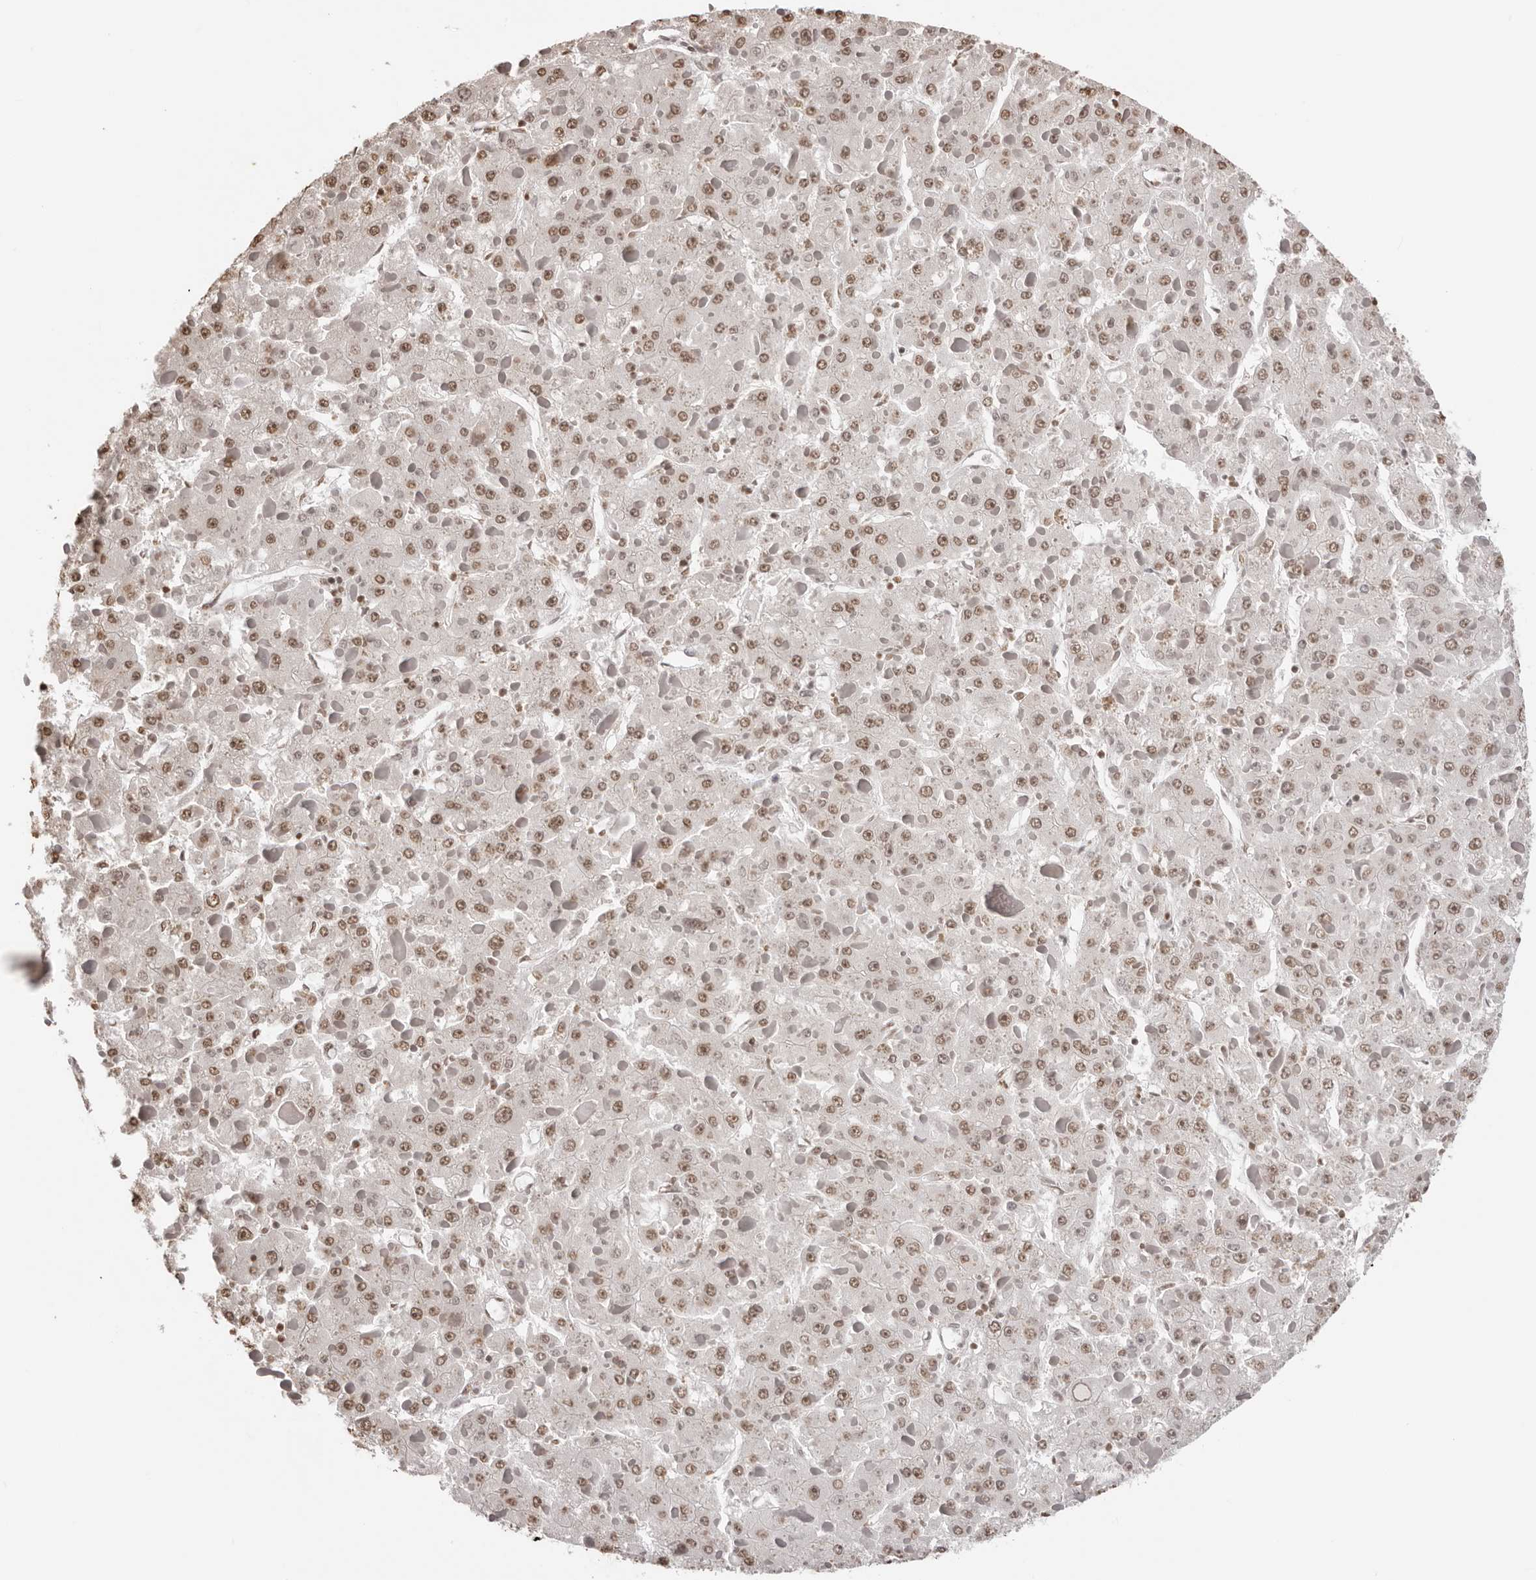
{"staining": {"intensity": "moderate", "quantity": ">75%", "location": "nuclear"}, "tissue": "liver cancer", "cell_type": "Tumor cells", "image_type": "cancer", "snomed": [{"axis": "morphology", "description": "Carcinoma, Hepatocellular, NOS"}, {"axis": "topography", "description": "Liver"}], "caption": "Immunohistochemistry of liver hepatocellular carcinoma displays medium levels of moderate nuclear expression in about >75% of tumor cells. (Brightfield microscopy of DAB IHC at high magnification).", "gene": "OLIG3", "patient": {"sex": "female", "age": 73}}